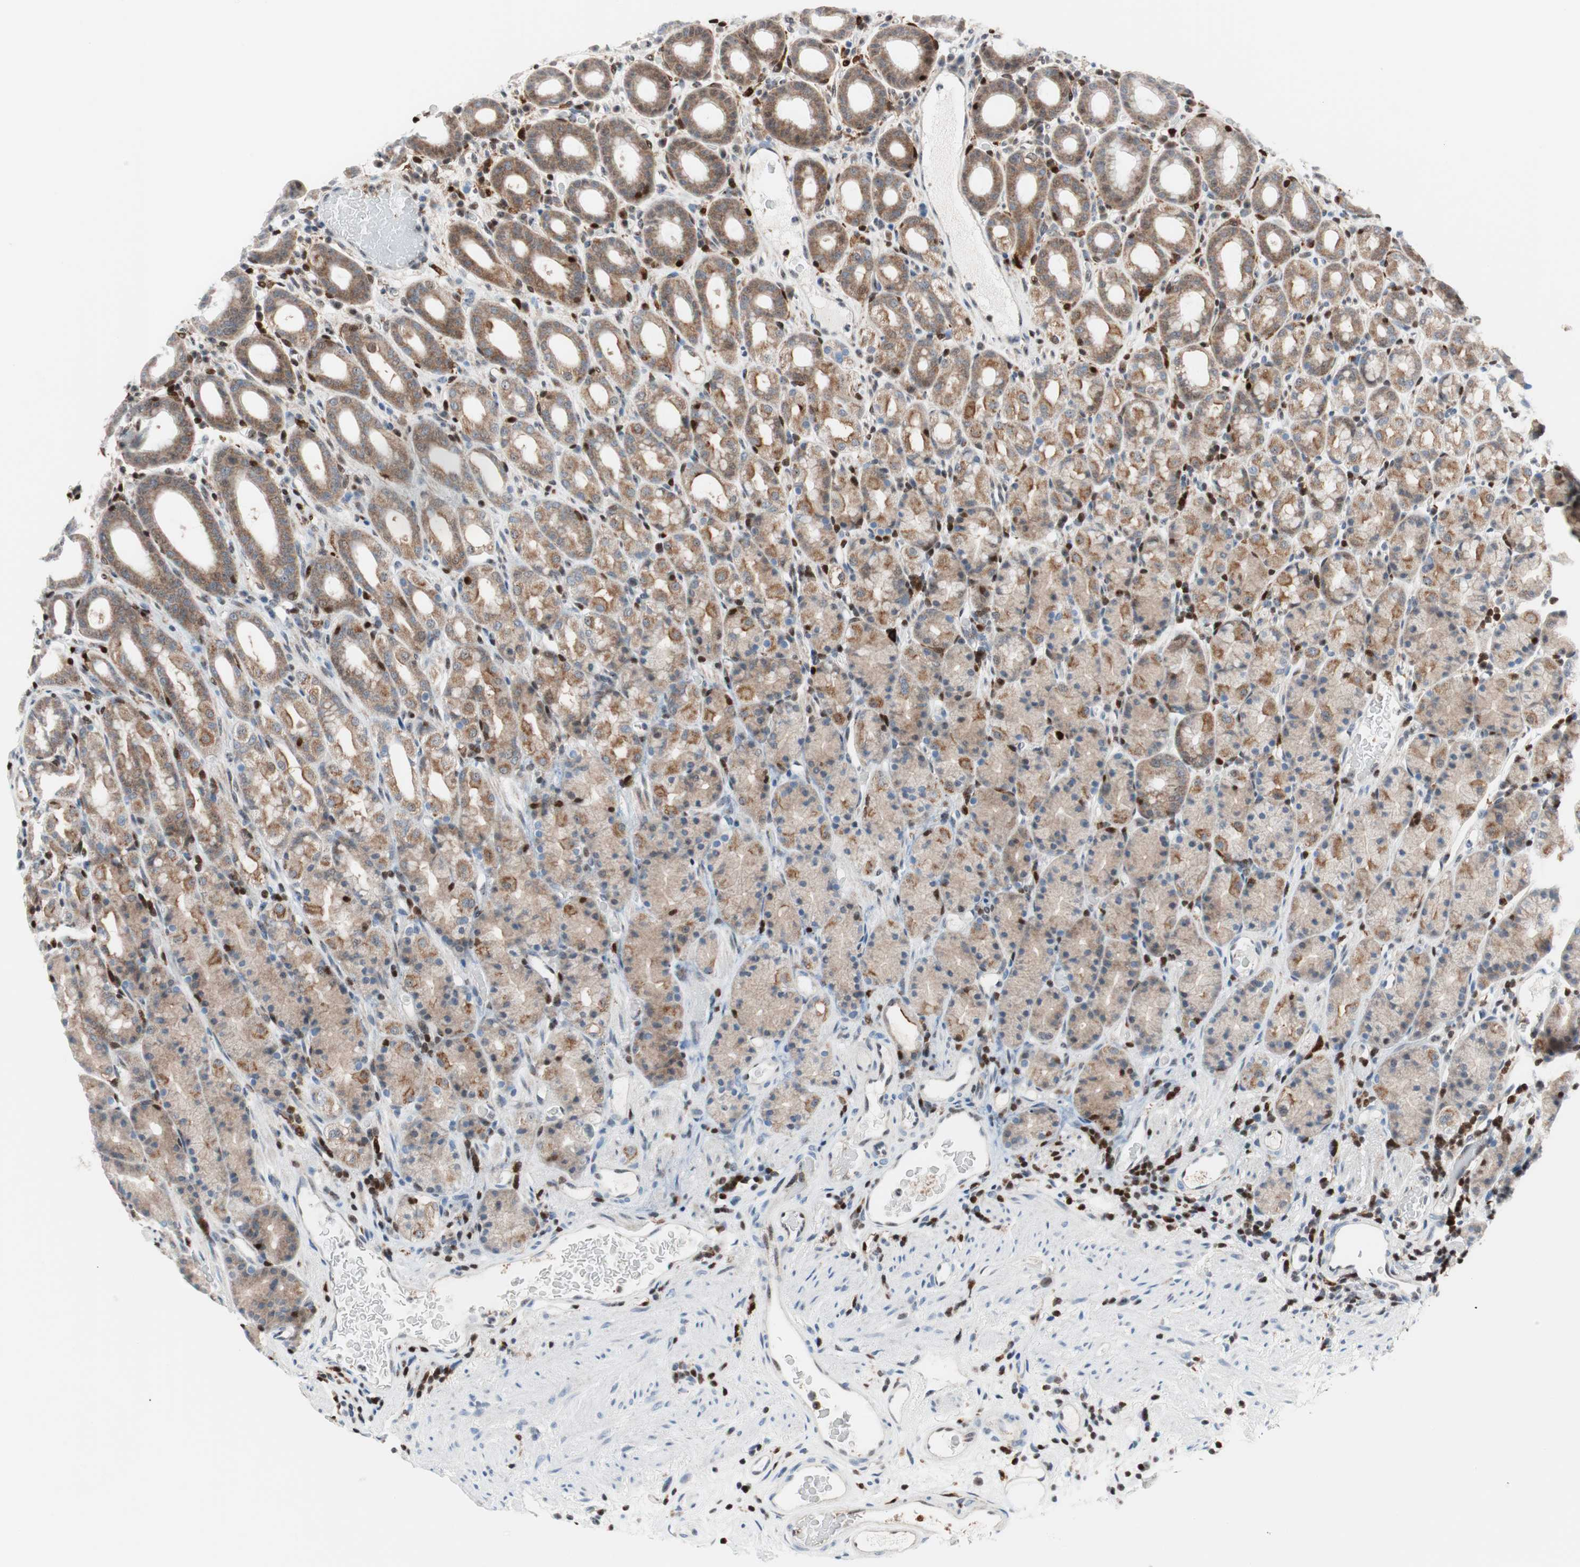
{"staining": {"intensity": "moderate", "quantity": ">75%", "location": "cytoplasmic/membranous,nuclear"}, "tissue": "stomach", "cell_type": "Glandular cells", "image_type": "normal", "snomed": [{"axis": "morphology", "description": "Normal tissue, NOS"}, {"axis": "topography", "description": "Stomach, upper"}], "caption": "Human stomach stained for a protein (brown) exhibits moderate cytoplasmic/membranous,nuclear positive staining in approximately >75% of glandular cells.", "gene": "RGS10", "patient": {"sex": "male", "age": 68}}